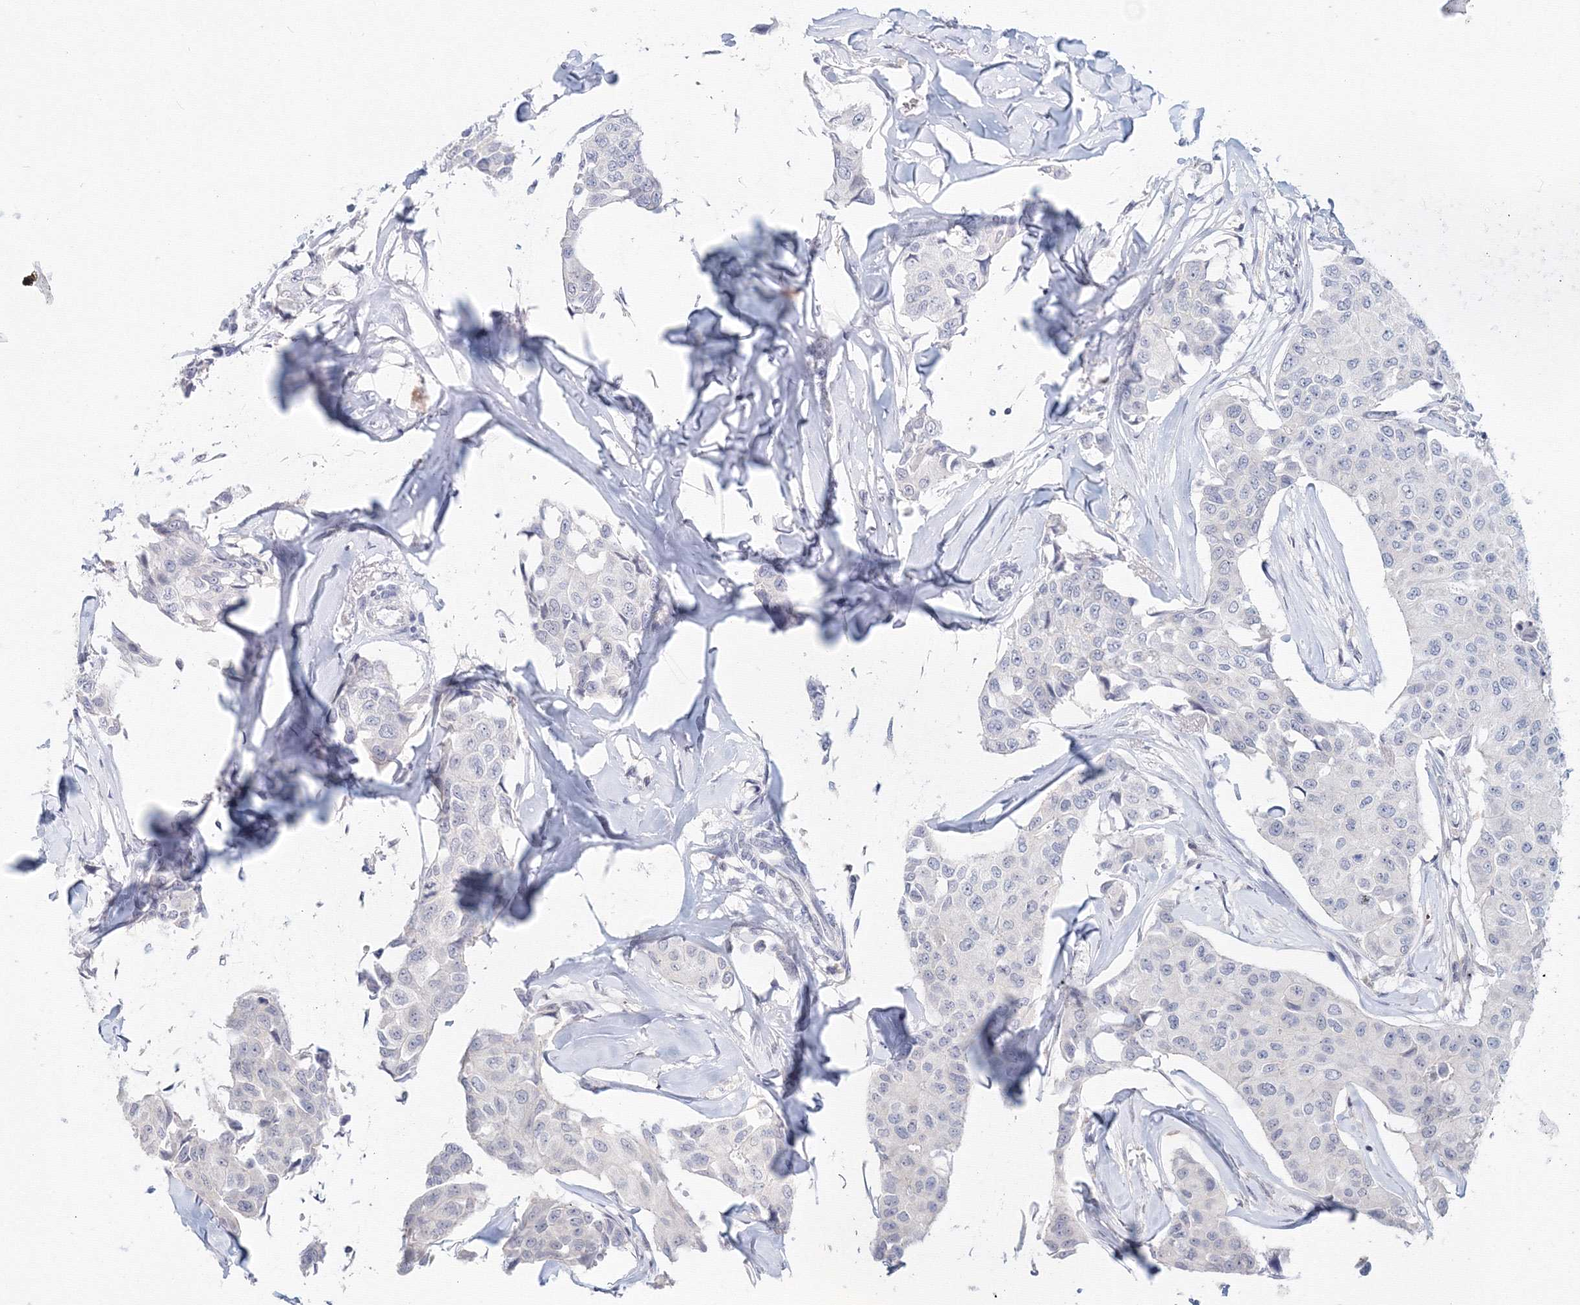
{"staining": {"intensity": "negative", "quantity": "none", "location": "none"}, "tissue": "breast cancer", "cell_type": "Tumor cells", "image_type": "cancer", "snomed": [{"axis": "morphology", "description": "Duct carcinoma"}, {"axis": "topography", "description": "Breast"}], "caption": "This is an IHC photomicrograph of human breast invasive ductal carcinoma. There is no staining in tumor cells.", "gene": "SLC7A7", "patient": {"sex": "female", "age": 80}}